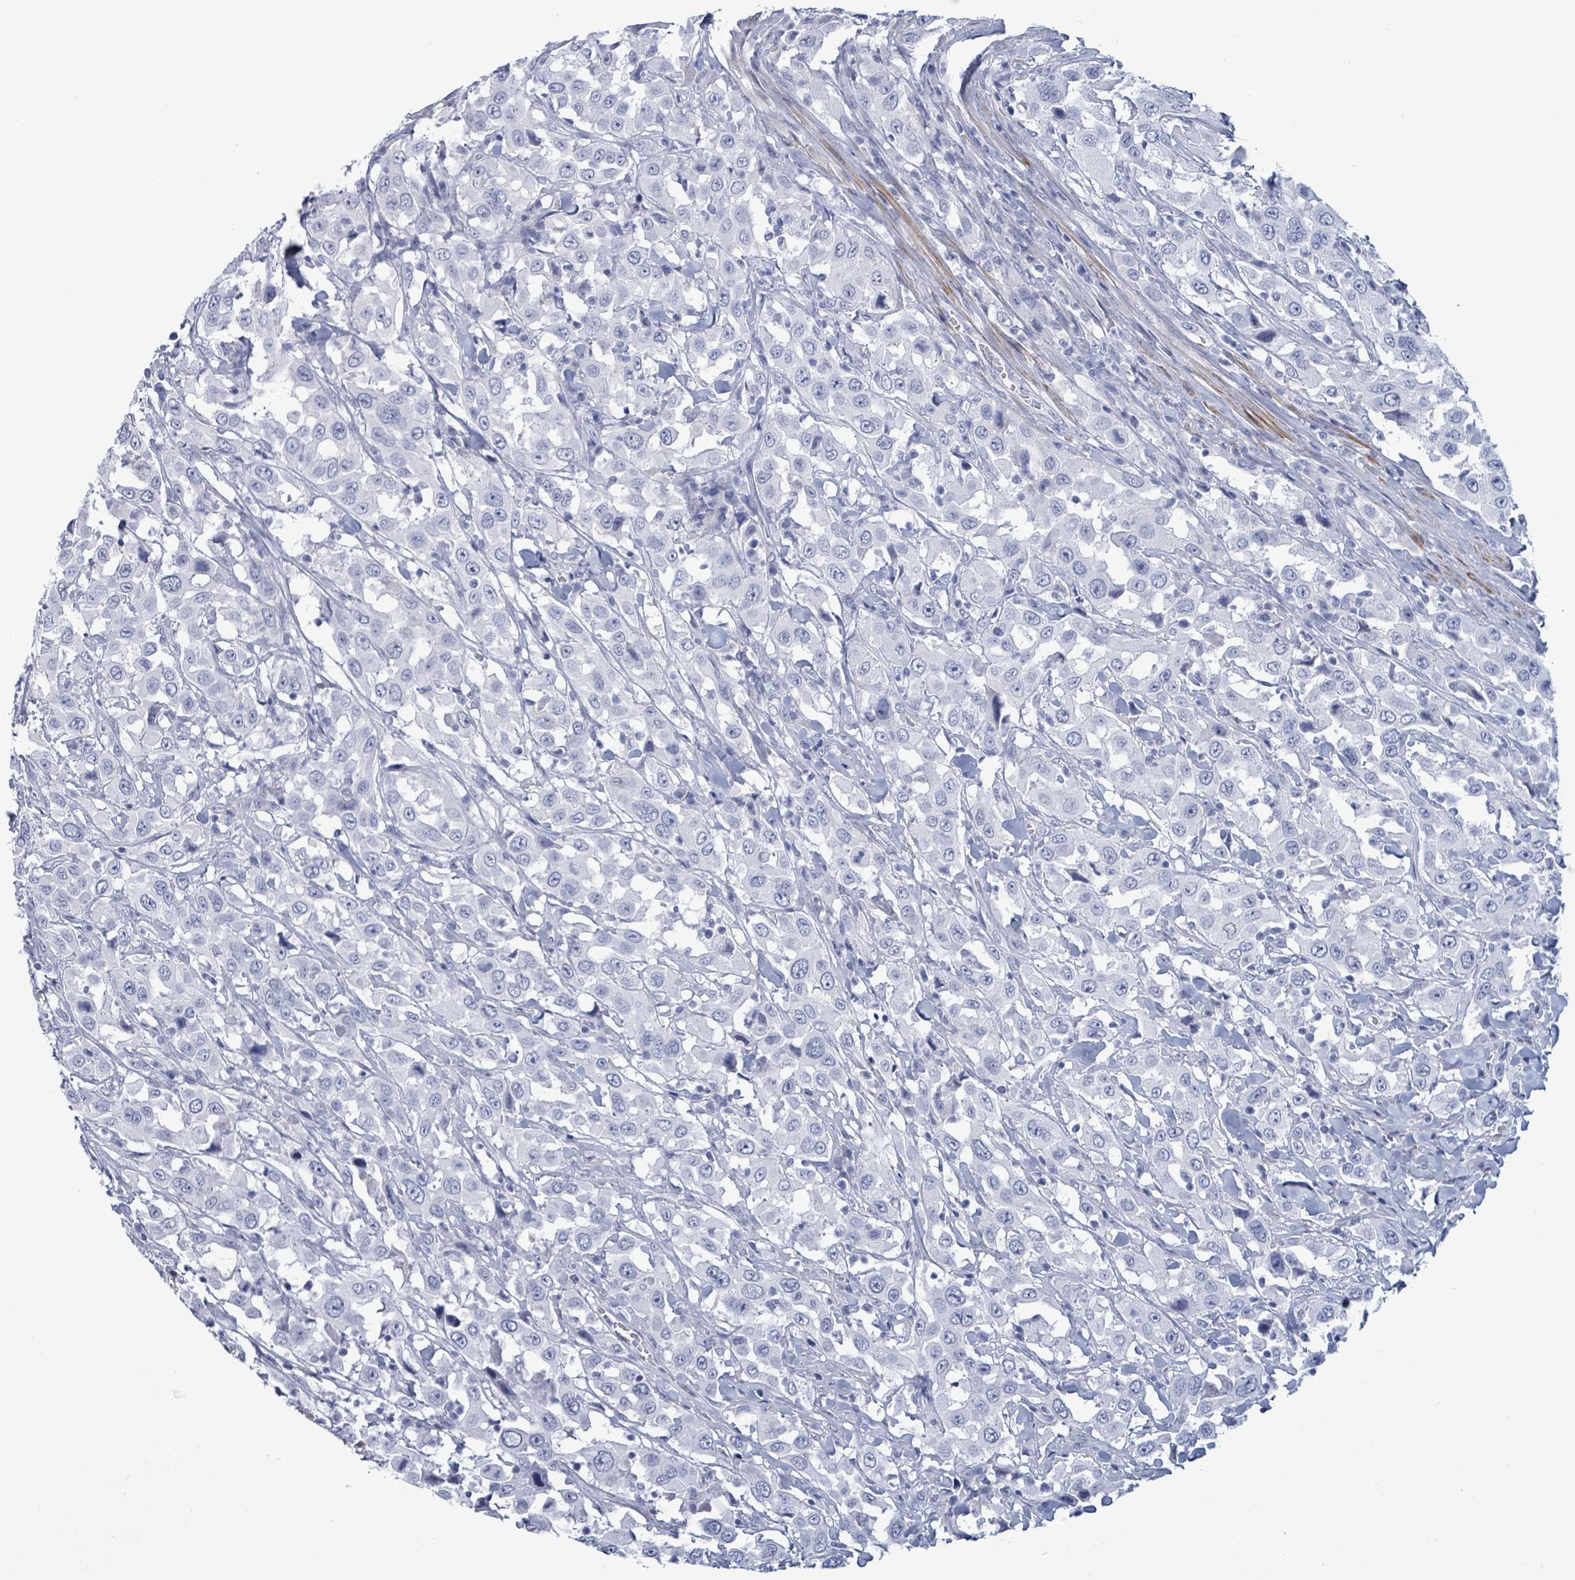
{"staining": {"intensity": "negative", "quantity": "none", "location": "none"}, "tissue": "urothelial cancer", "cell_type": "Tumor cells", "image_type": "cancer", "snomed": [{"axis": "morphology", "description": "Urothelial carcinoma, High grade"}, {"axis": "topography", "description": "Urinary bladder"}], "caption": "The photomicrograph demonstrates no staining of tumor cells in urothelial carcinoma (high-grade).", "gene": "ZNF771", "patient": {"sex": "male", "age": 61}}